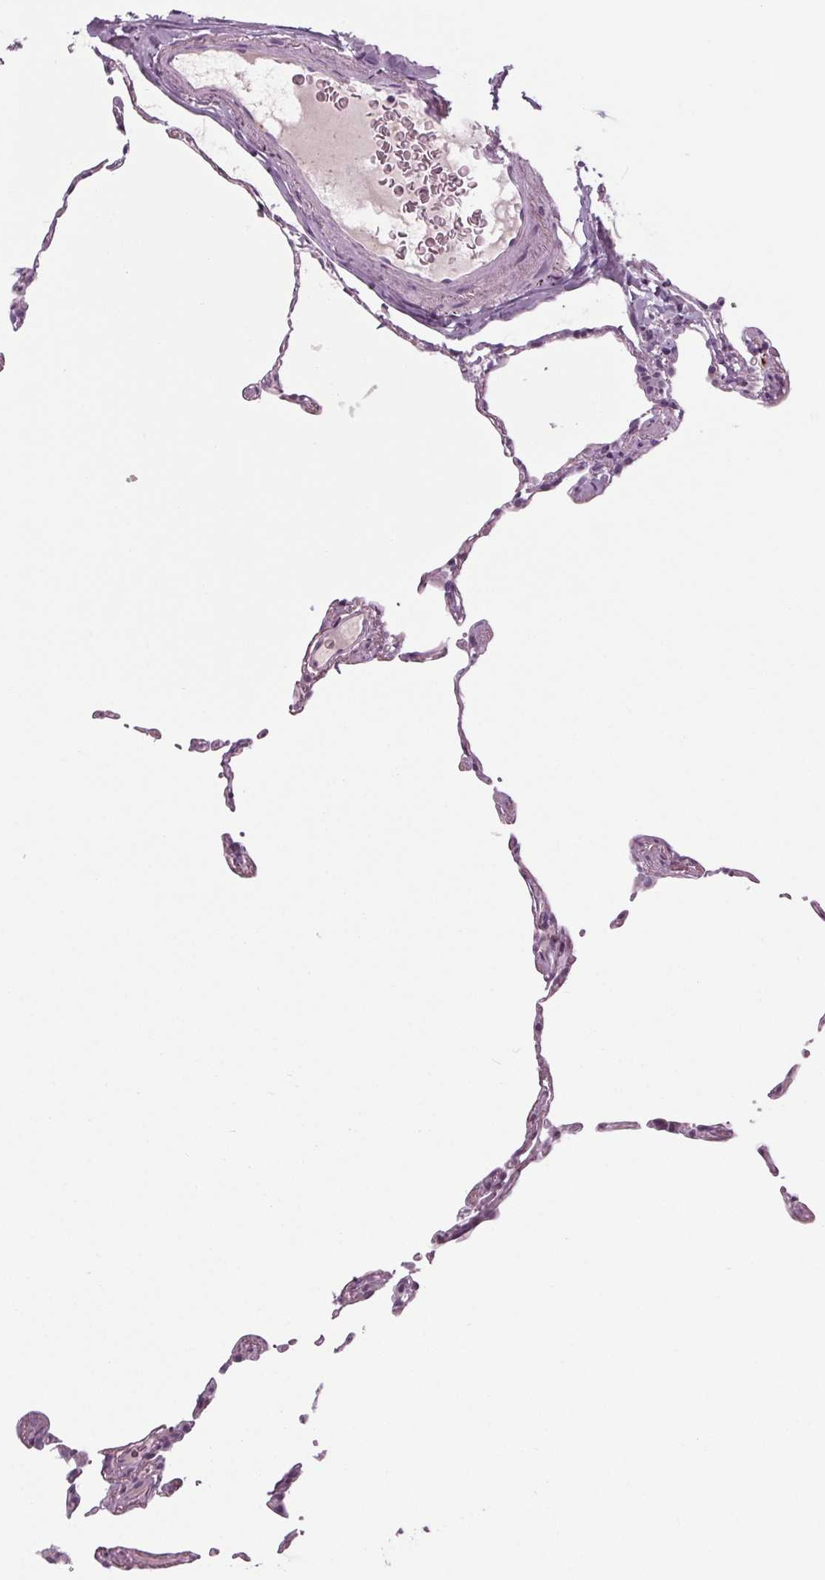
{"staining": {"intensity": "negative", "quantity": "none", "location": "none"}, "tissue": "lung", "cell_type": "Alveolar cells", "image_type": "normal", "snomed": [{"axis": "morphology", "description": "Normal tissue, NOS"}, {"axis": "topography", "description": "Lung"}], "caption": "DAB (3,3'-diaminobenzidine) immunohistochemical staining of benign human lung demonstrates no significant positivity in alveolar cells. Brightfield microscopy of IHC stained with DAB (3,3'-diaminobenzidine) (brown) and hematoxylin (blue), captured at high magnification.", "gene": "CYP3A43", "patient": {"sex": "female", "age": 57}}